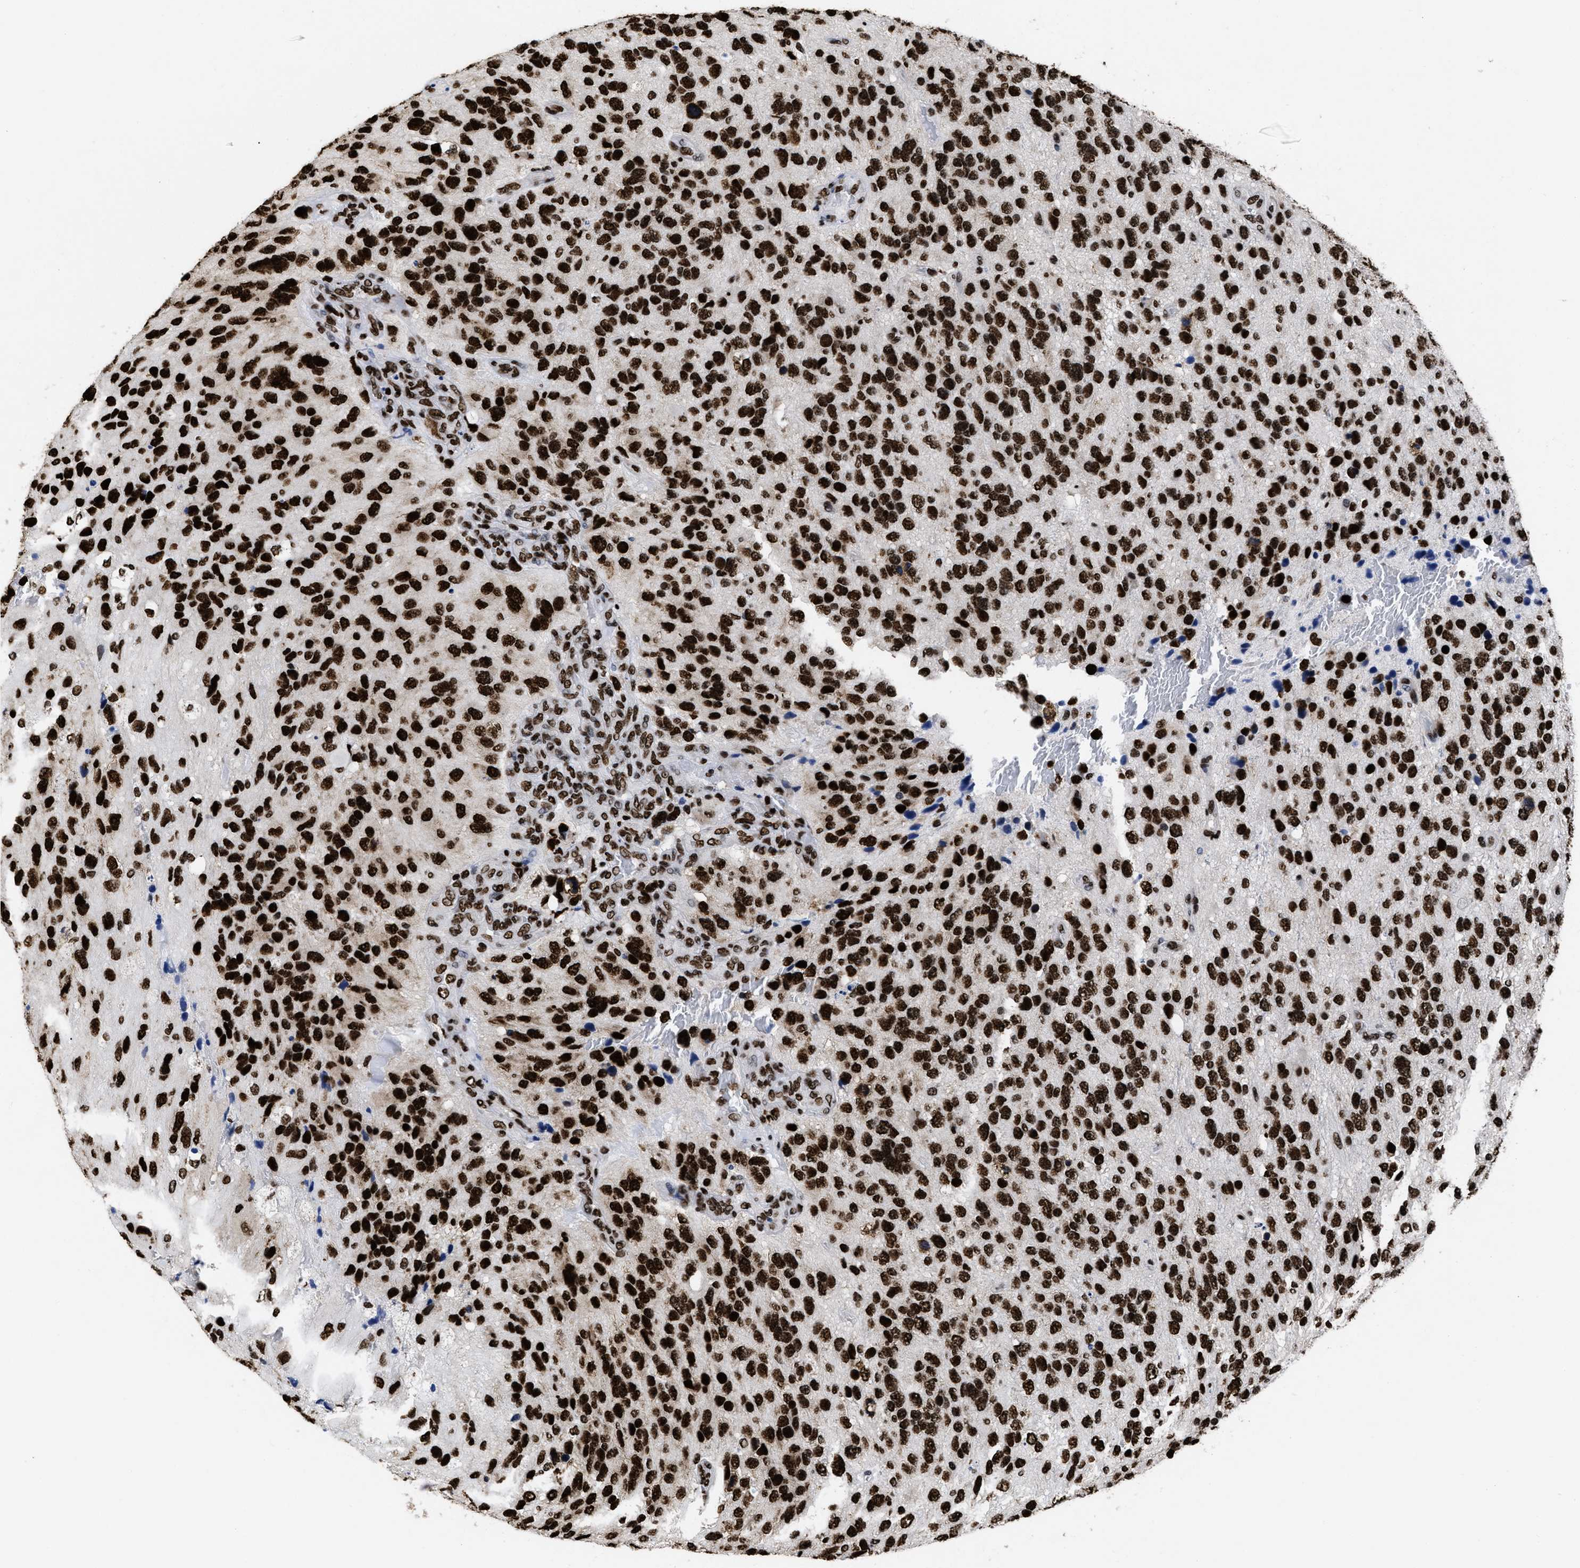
{"staining": {"intensity": "strong", "quantity": ">75%", "location": "nuclear"}, "tissue": "glioma", "cell_type": "Tumor cells", "image_type": "cancer", "snomed": [{"axis": "morphology", "description": "Glioma, malignant, High grade"}, {"axis": "topography", "description": "Brain"}], "caption": "Protein staining exhibits strong nuclear staining in approximately >75% of tumor cells in glioma. (Stains: DAB in brown, nuclei in blue, Microscopy: brightfield microscopy at high magnification).", "gene": "CALHM3", "patient": {"sex": "female", "age": 58}}